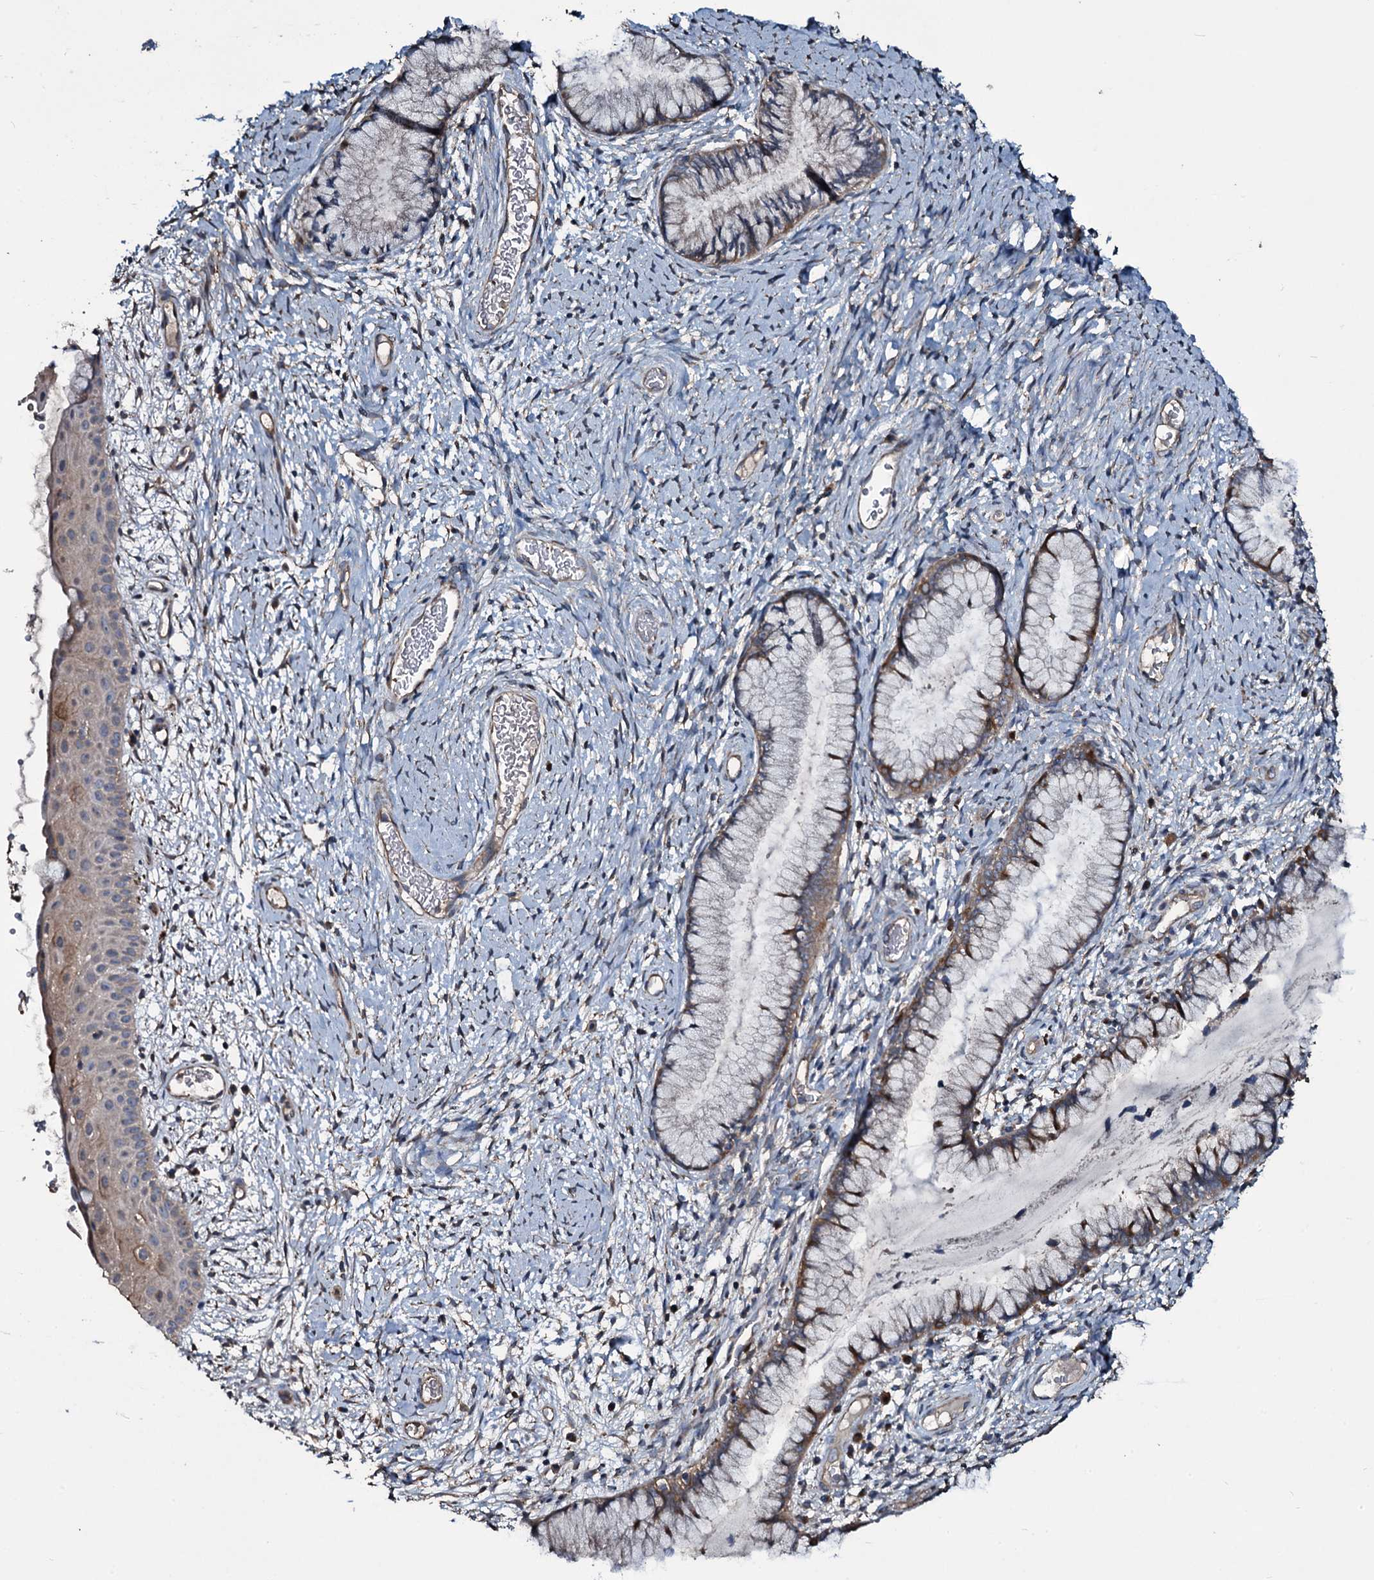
{"staining": {"intensity": "moderate", "quantity": "25%-75%", "location": "cytoplasmic/membranous"}, "tissue": "cervix", "cell_type": "Glandular cells", "image_type": "normal", "snomed": [{"axis": "morphology", "description": "Normal tissue, NOS"}, {"axis": "topography", "description": "Cervix"}], "caption": "Immunohistochemical staining of normal cervix demonstrates 25%-75% levels of moderate cytoplasmic/membranous protein staining in approximately 25%-75% of glandular cells.", "gene": "WIPF3", "patient": {"sex": "female", "age": 42}}